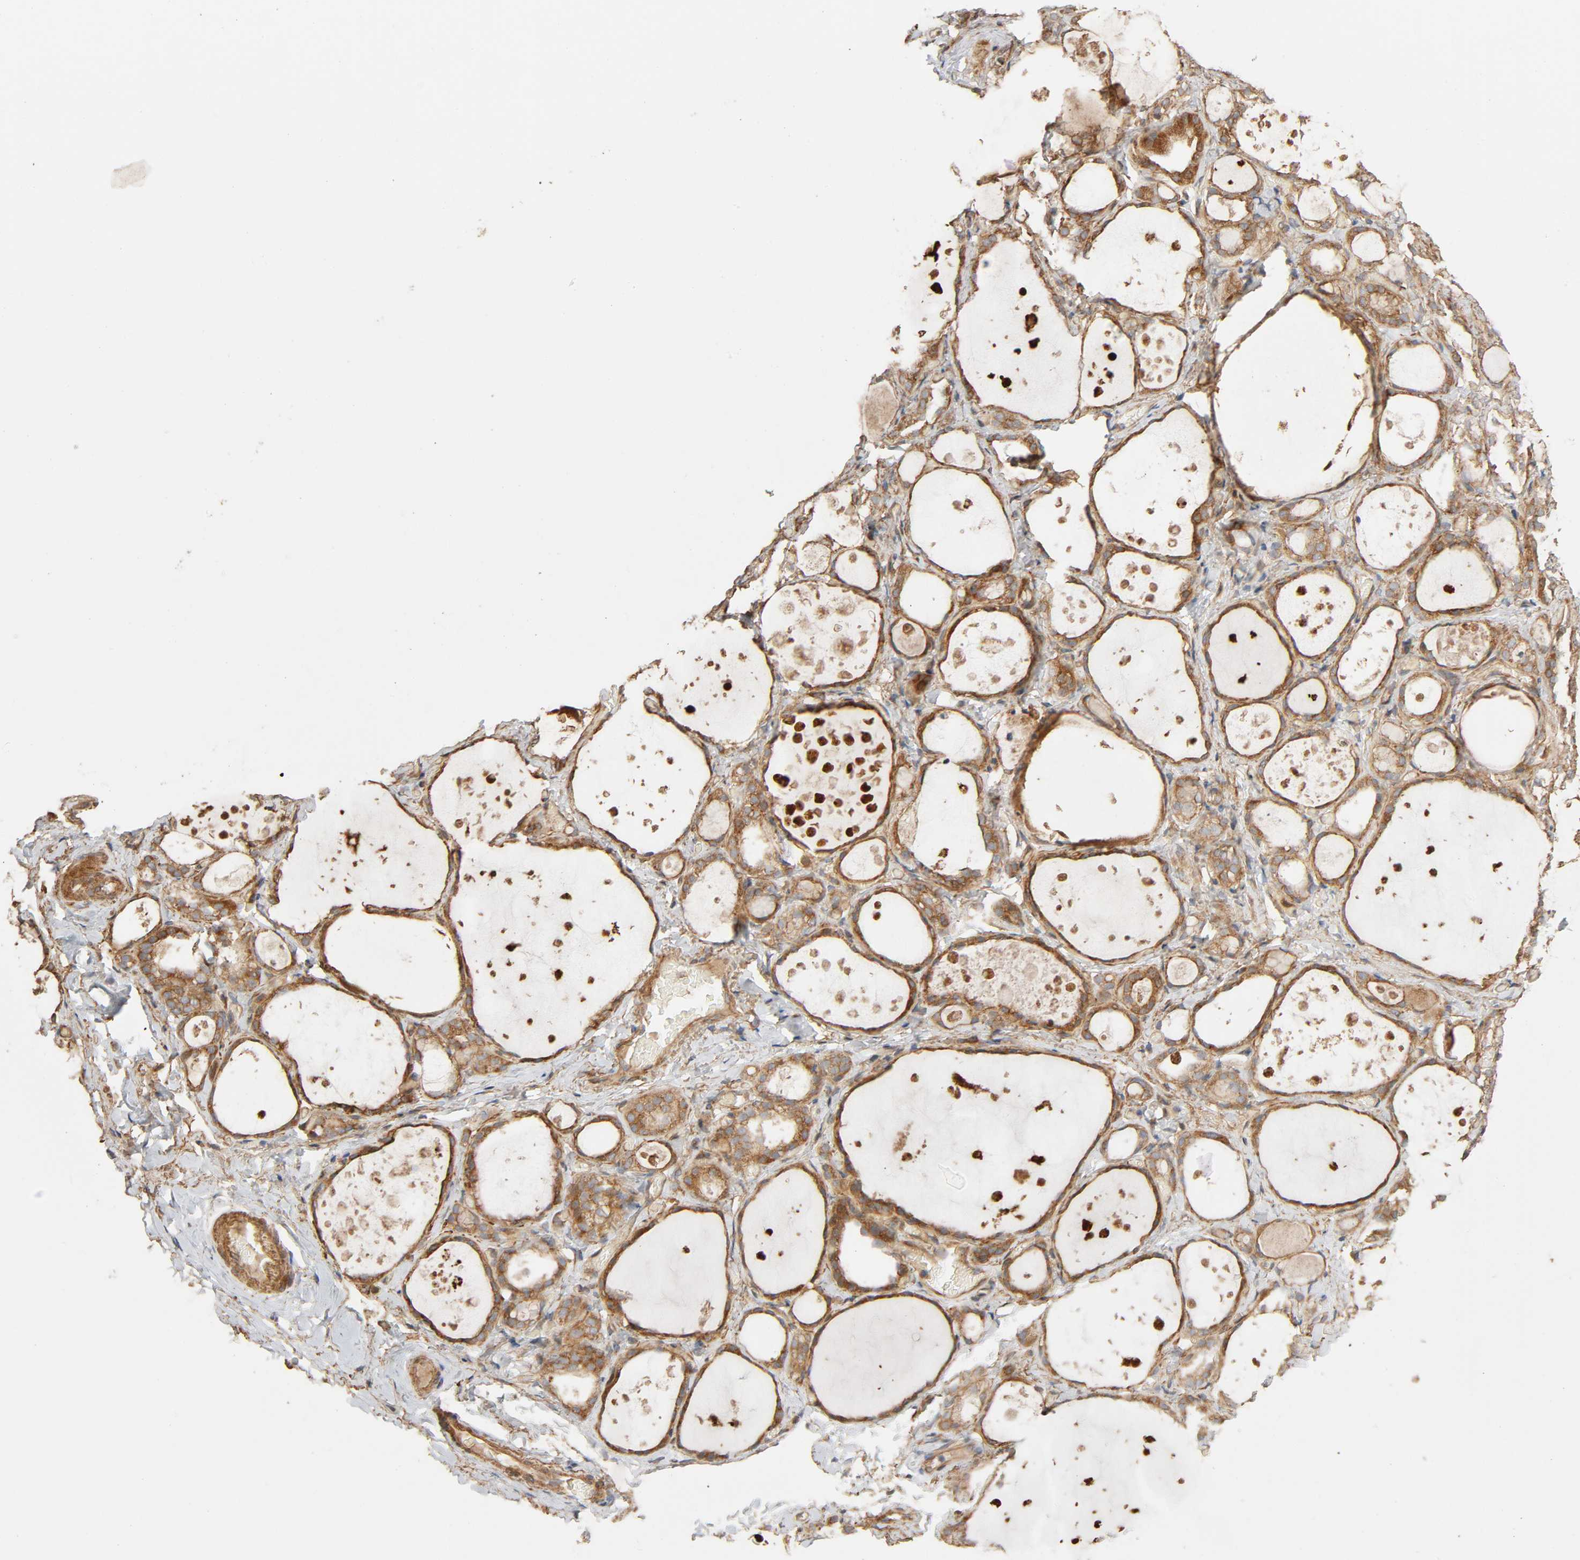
{"staining": {"intensity": "moderate", "quantity": ">75%", "location": "cytoplasmic/membranous"}, "tissue": "thyroid gland", "cell_type": "Glandular cells", "image_type": "normal", "snomed": [{"axis": "morphology", "description": "Normal tissue, NOS"}, {"axis": "topography", "description": "Thyroid gland"}], "caption": "Immunohistochemistry (IHC) micrograph of unremarkable thyroid gland stained for a protein (brown), which exhibits medium levels of moderate cytoplasmic/membranous positivity in approximately >75% of glandular cells.", "gene": "SGSM1", "patient": {"sex": "female", "age": 75}}